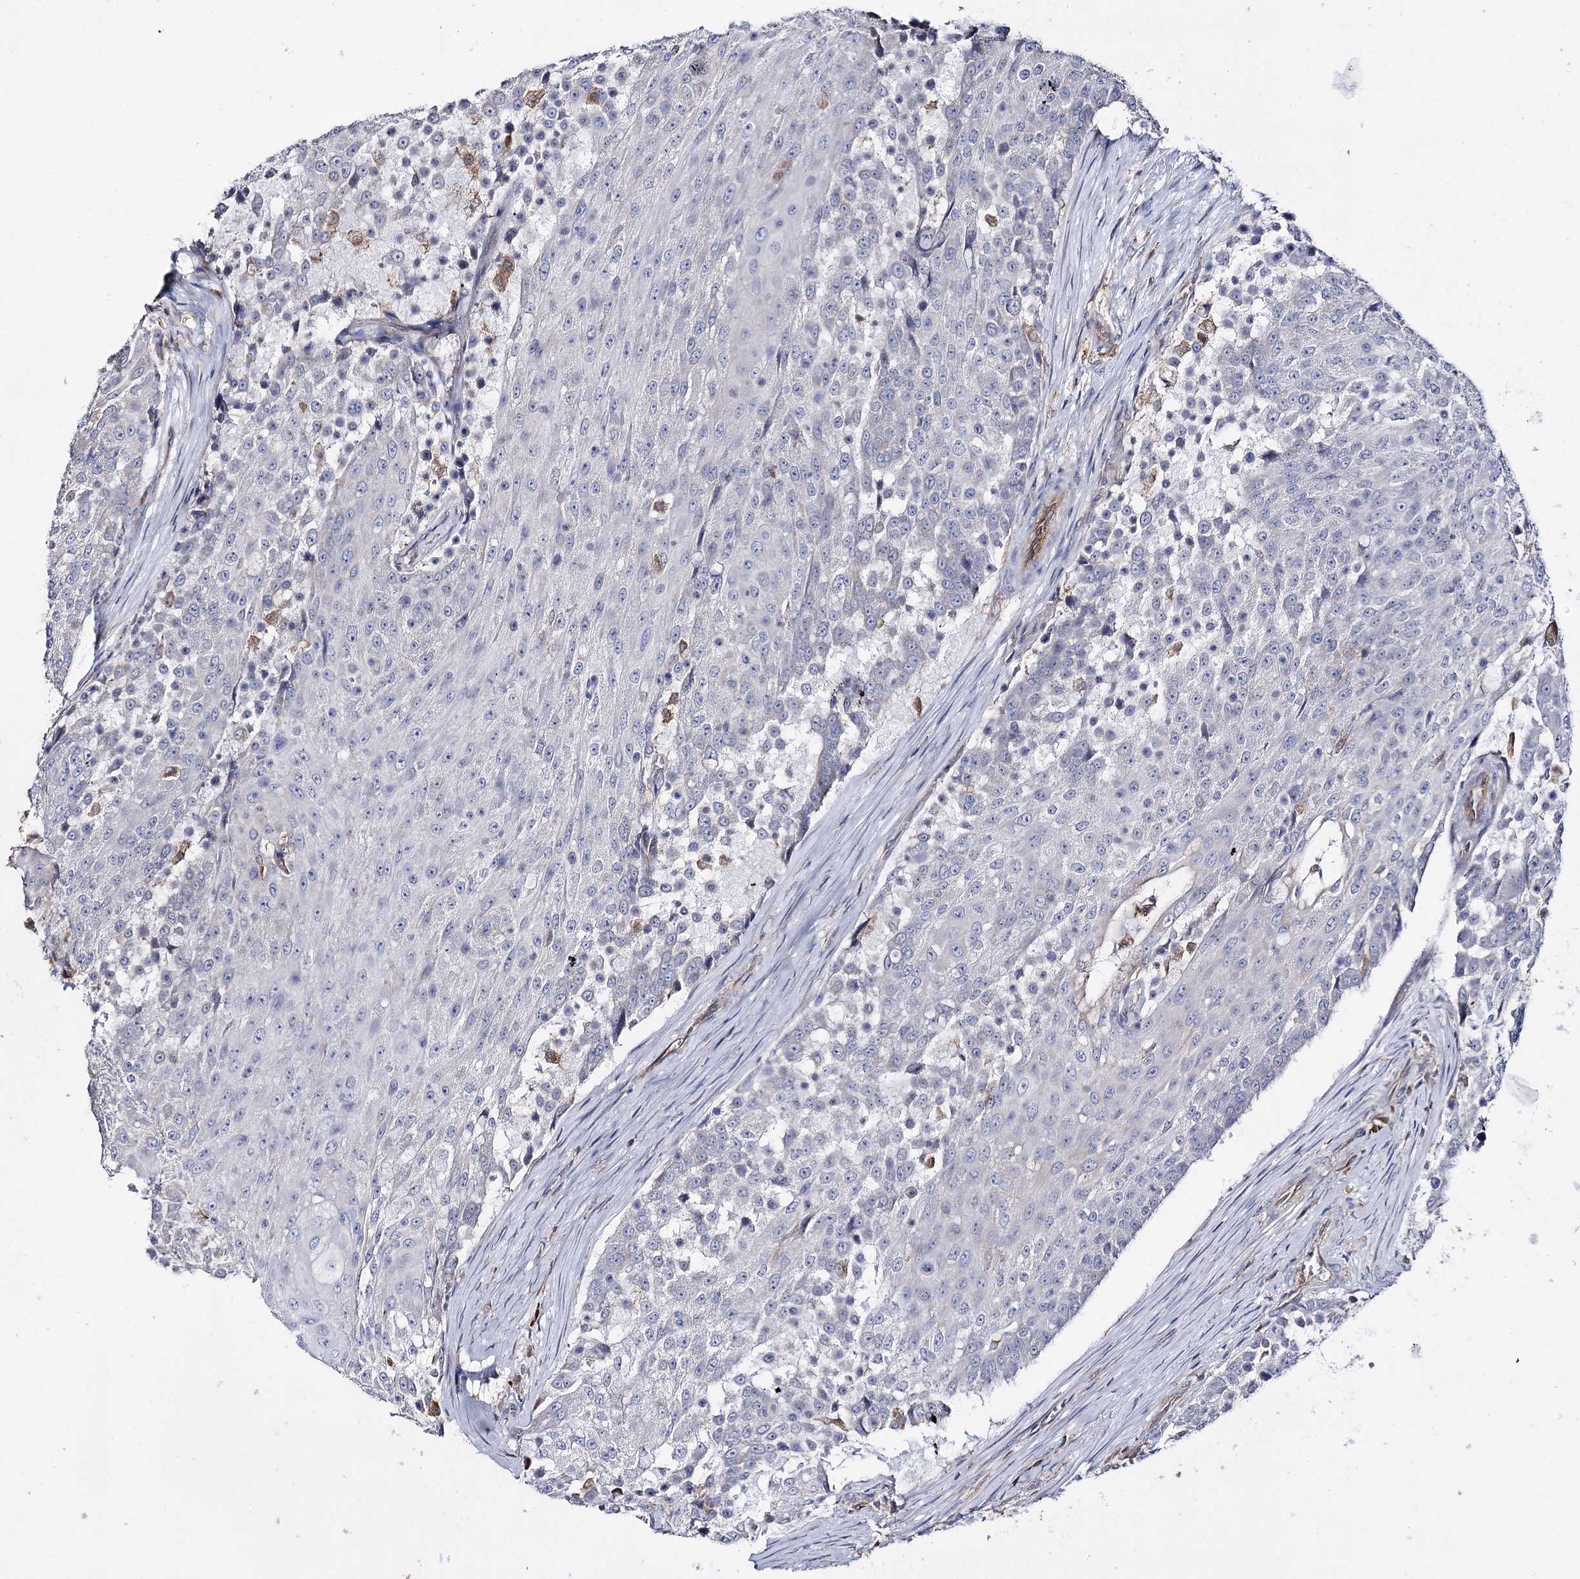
{"staining": {"intensity": "negative", "quantity": "none", "location": "none"}, "tissue": "urothelial cancer", "cell_type": "Tumor cells", "image_type": "cancer", "snomed": [{"axis": "morphology", "description": "Urothelial carcinoma, High grade"}, {"axis": "topography", "description": "Urinary bladder"}], "caption": "This is a image of IHC staining of high-grade urothelial carcinoma, which shows no positivity in tumor cells.", "gene": "PTER", "patient": {"sex": "female", "age": 63}}